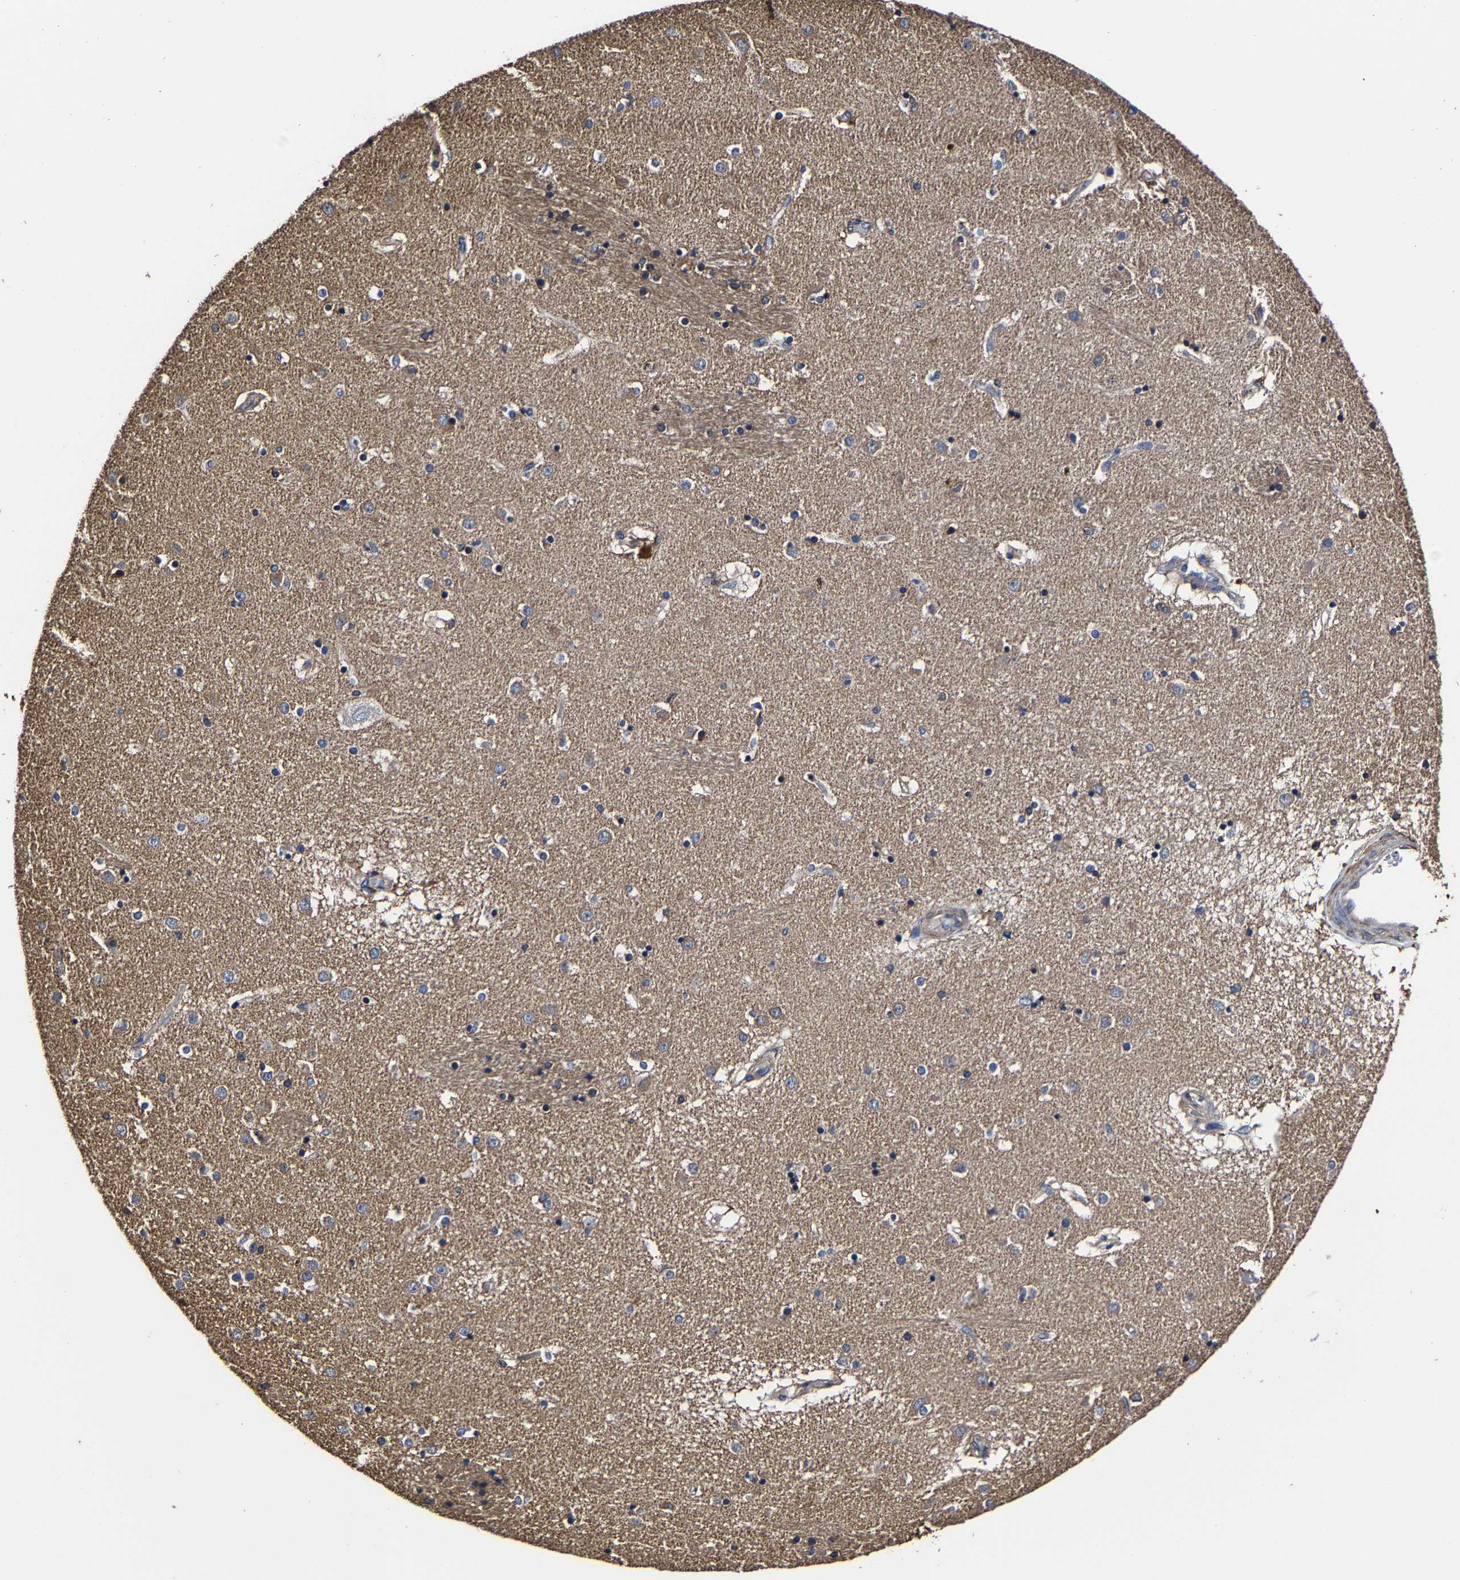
{"staining": {"intensity": "weak", "quantity": ">75%", "location": "cytoplasmic/membranous"}, "tissue": "caudate", "cell_type": "Glial cells", "image_type": "normal", "snomed": [{"axis": "morphology", "description": "Normal tissue, NOS"}, {"axis": "topography", "description": "Lateral ventricle wall"}], "caption": "Human caudate stained for a protein (brown) demonstrates weak cytoplasmic/membranous positive positivity in about >75% of glial cells.", "gene": "SSH3", "patient": {"sex": "male", "age": 70}}